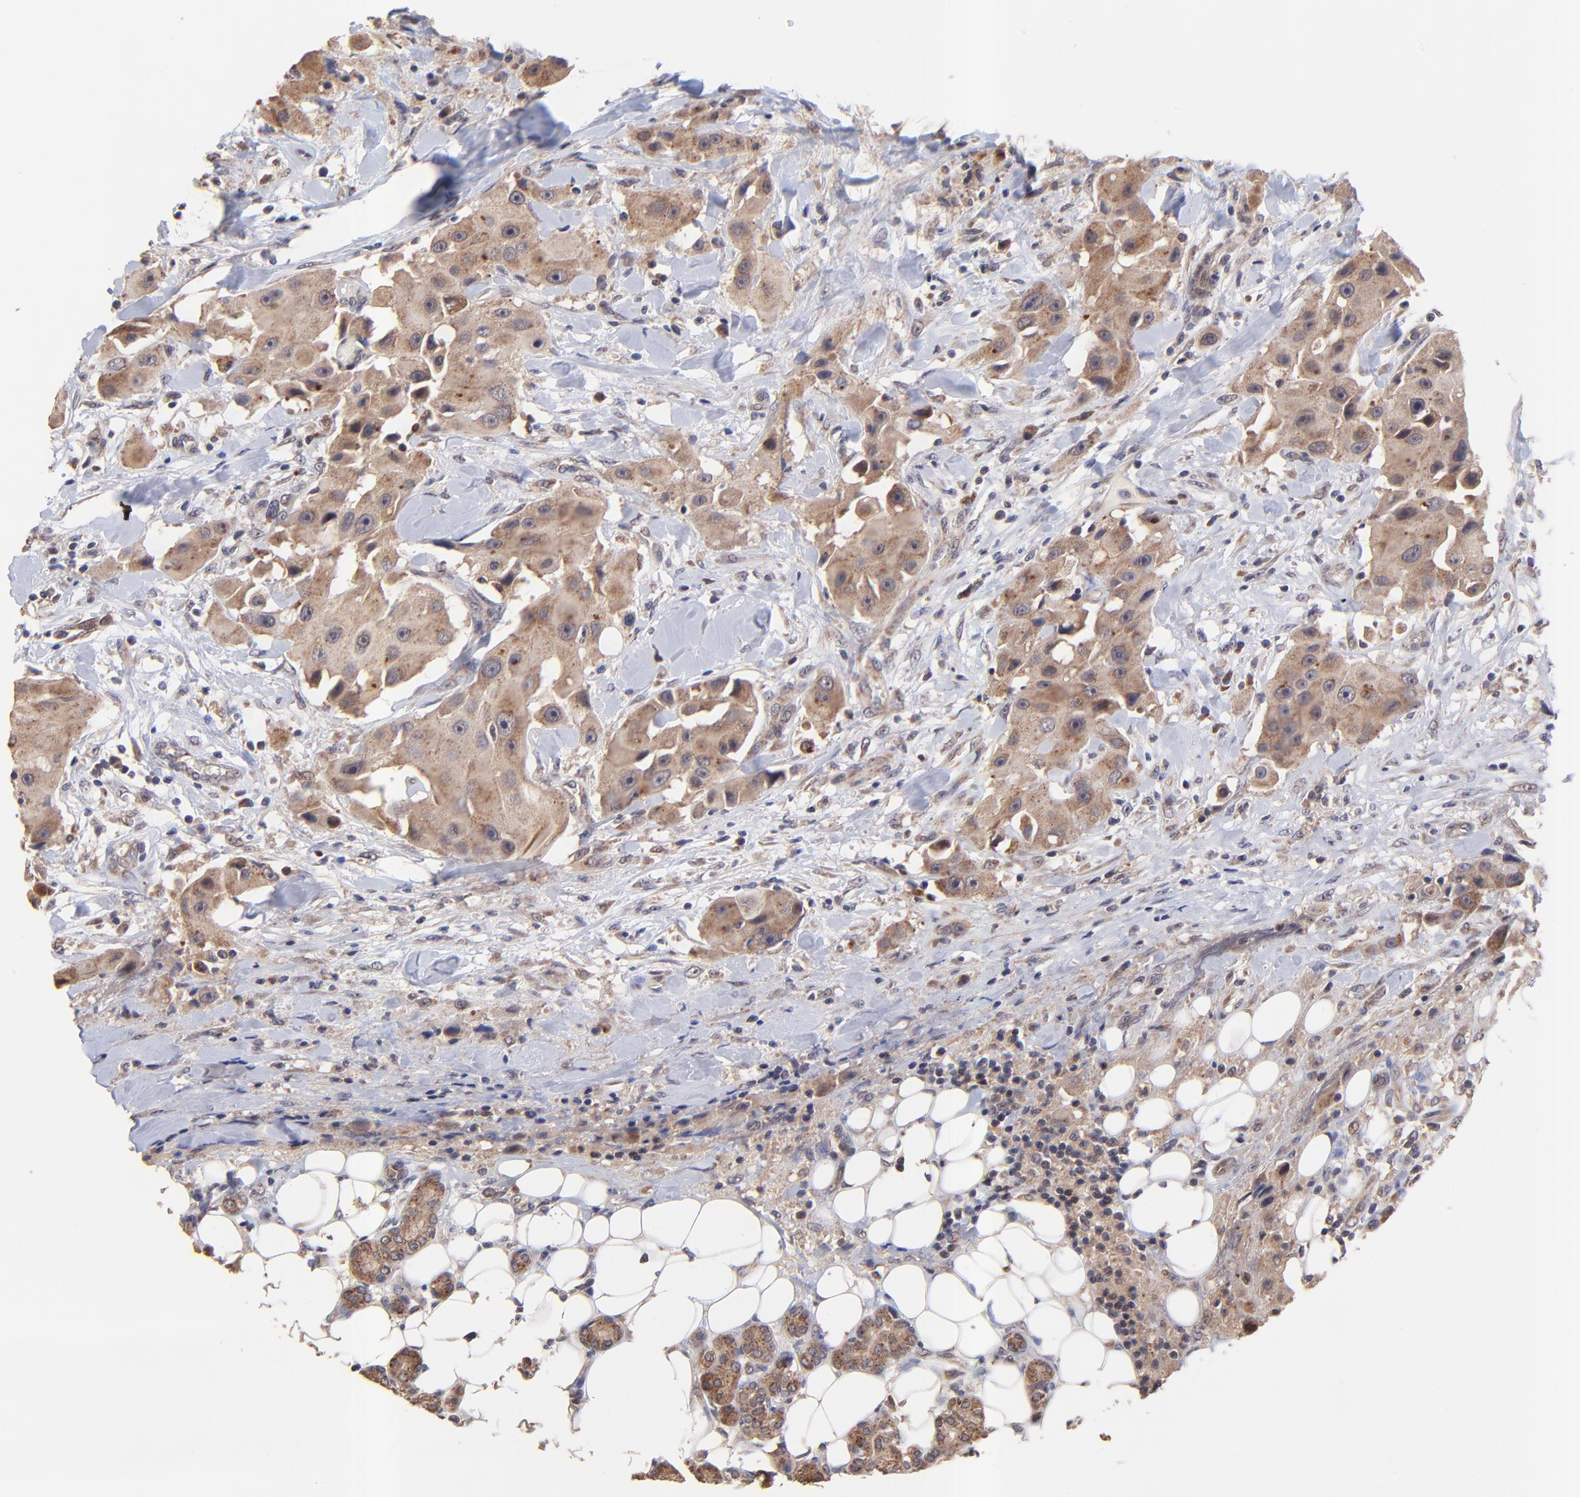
{"staining": {"intensity": "moderate", "quantity": ">75%", "location": "cytoplasmic/membranous"}, "tissue": "head and neck cancer", "cell_type": "Tumor cells", "image_type": "cancer", "snomed": [{"axis": "morphology", "description": "Normal tissue, NOS"}, {"axis": "morphology", "description": "Adenocarcinoma, NOS"}, {"axis": "topography", "description": "Salivary gland"}, {"axis": "topography", "description": "Head-Neck"}], "caption": "Moderate cytoplasmic/membranous protein positivity is identified in about >75% of tumor cells in head and neck adenocarcinoma. The staining was performed using DAB (3,3'-diaminobenzidine) to visualize the protein expression in brown, while the nuclei were stained in blue with hematoxylin (Magnification: 20x).", "gene": "BAIAP2L2", "patient": {"sex": "male", "age": 80}}